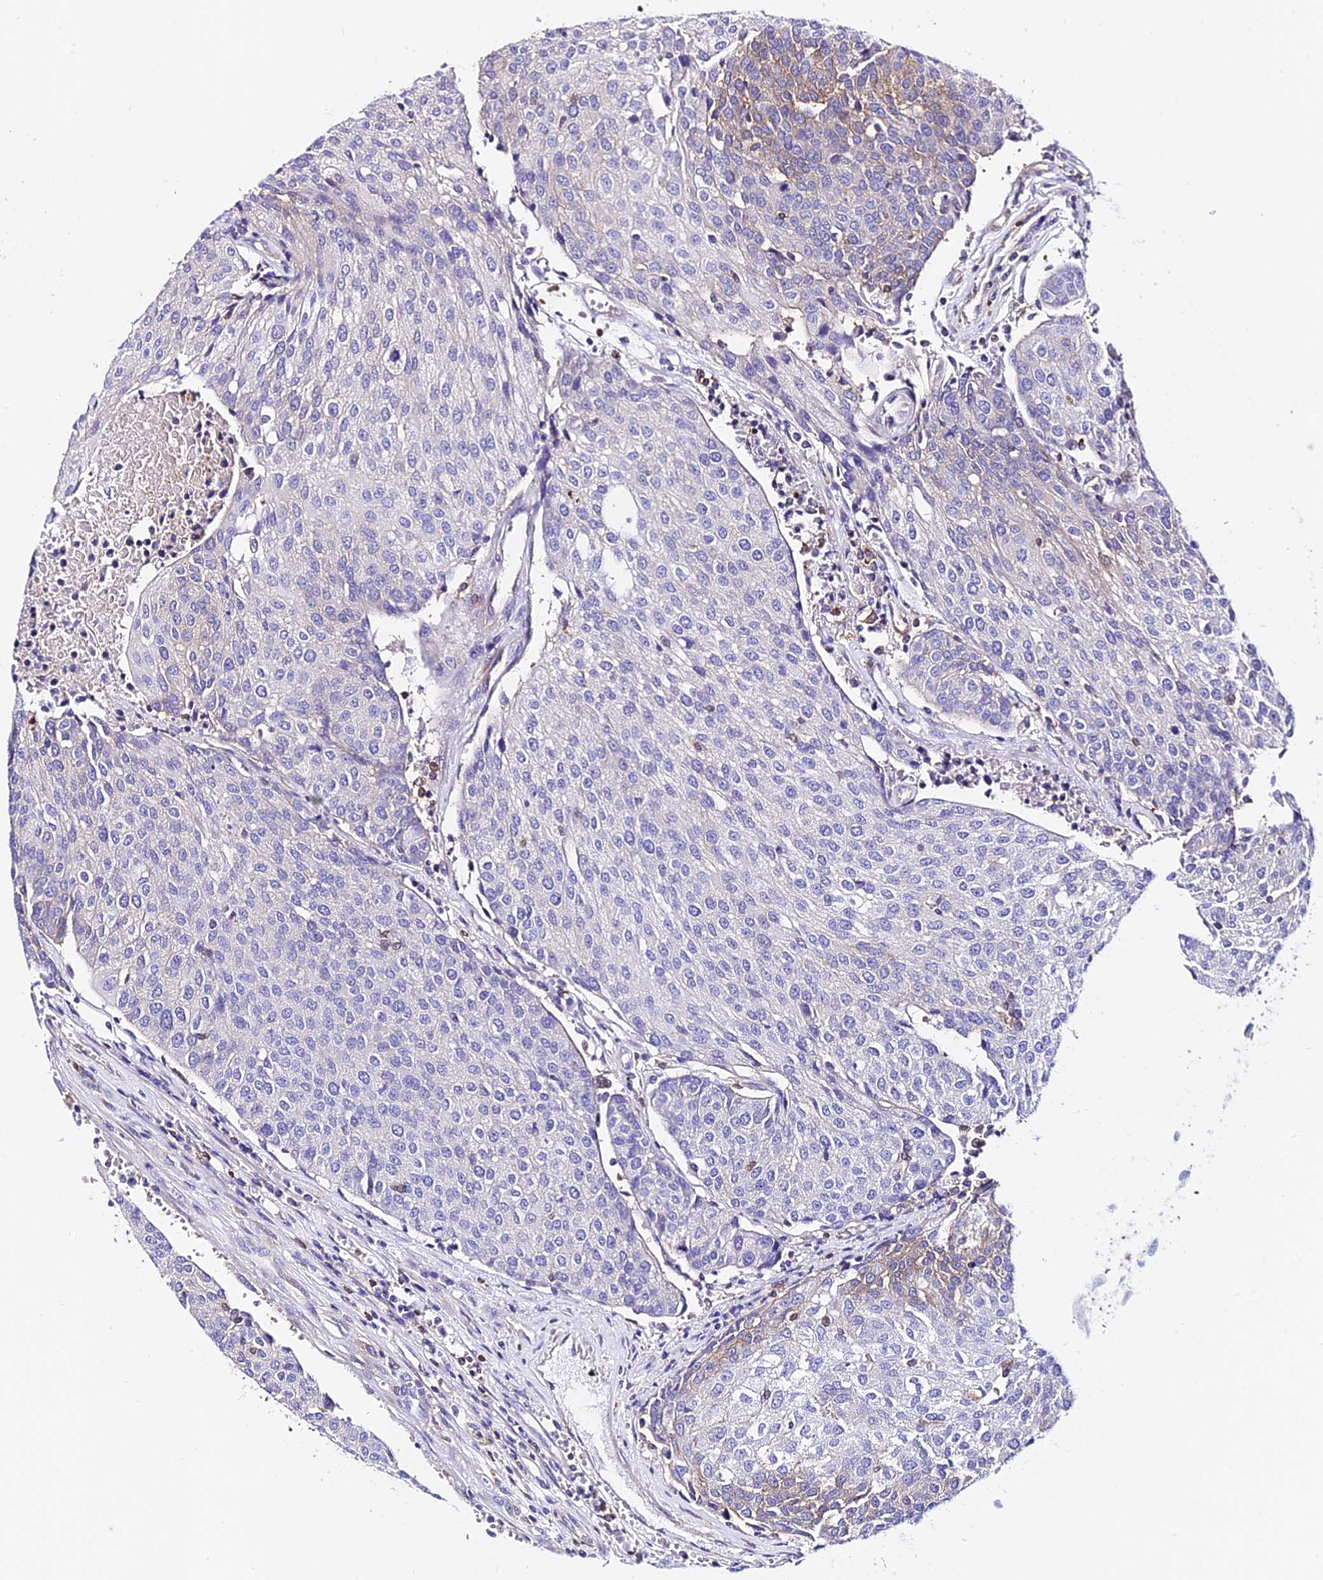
{"staining": {"intensity": "weak", "quantity": "<25%", "location": "cytoplasmic/membranous"}, "tissue": "urothelial cancer", "cell_type": "Tumor cells", "image_type": "cancer", "snomed": [{"axis": "morphology", "description": "Urothelial carcinoma, High grade"}, {"axis": "topography", "description": "Urinary bladder"}], "caption": "Tumor cells are negative for protein expression in human urothelial carcinoma (high-grade). (IHC, brightfield microscopy, high magnification).", "gene": "CSRP1", "patient": {"sex": "female", "age": 85}}